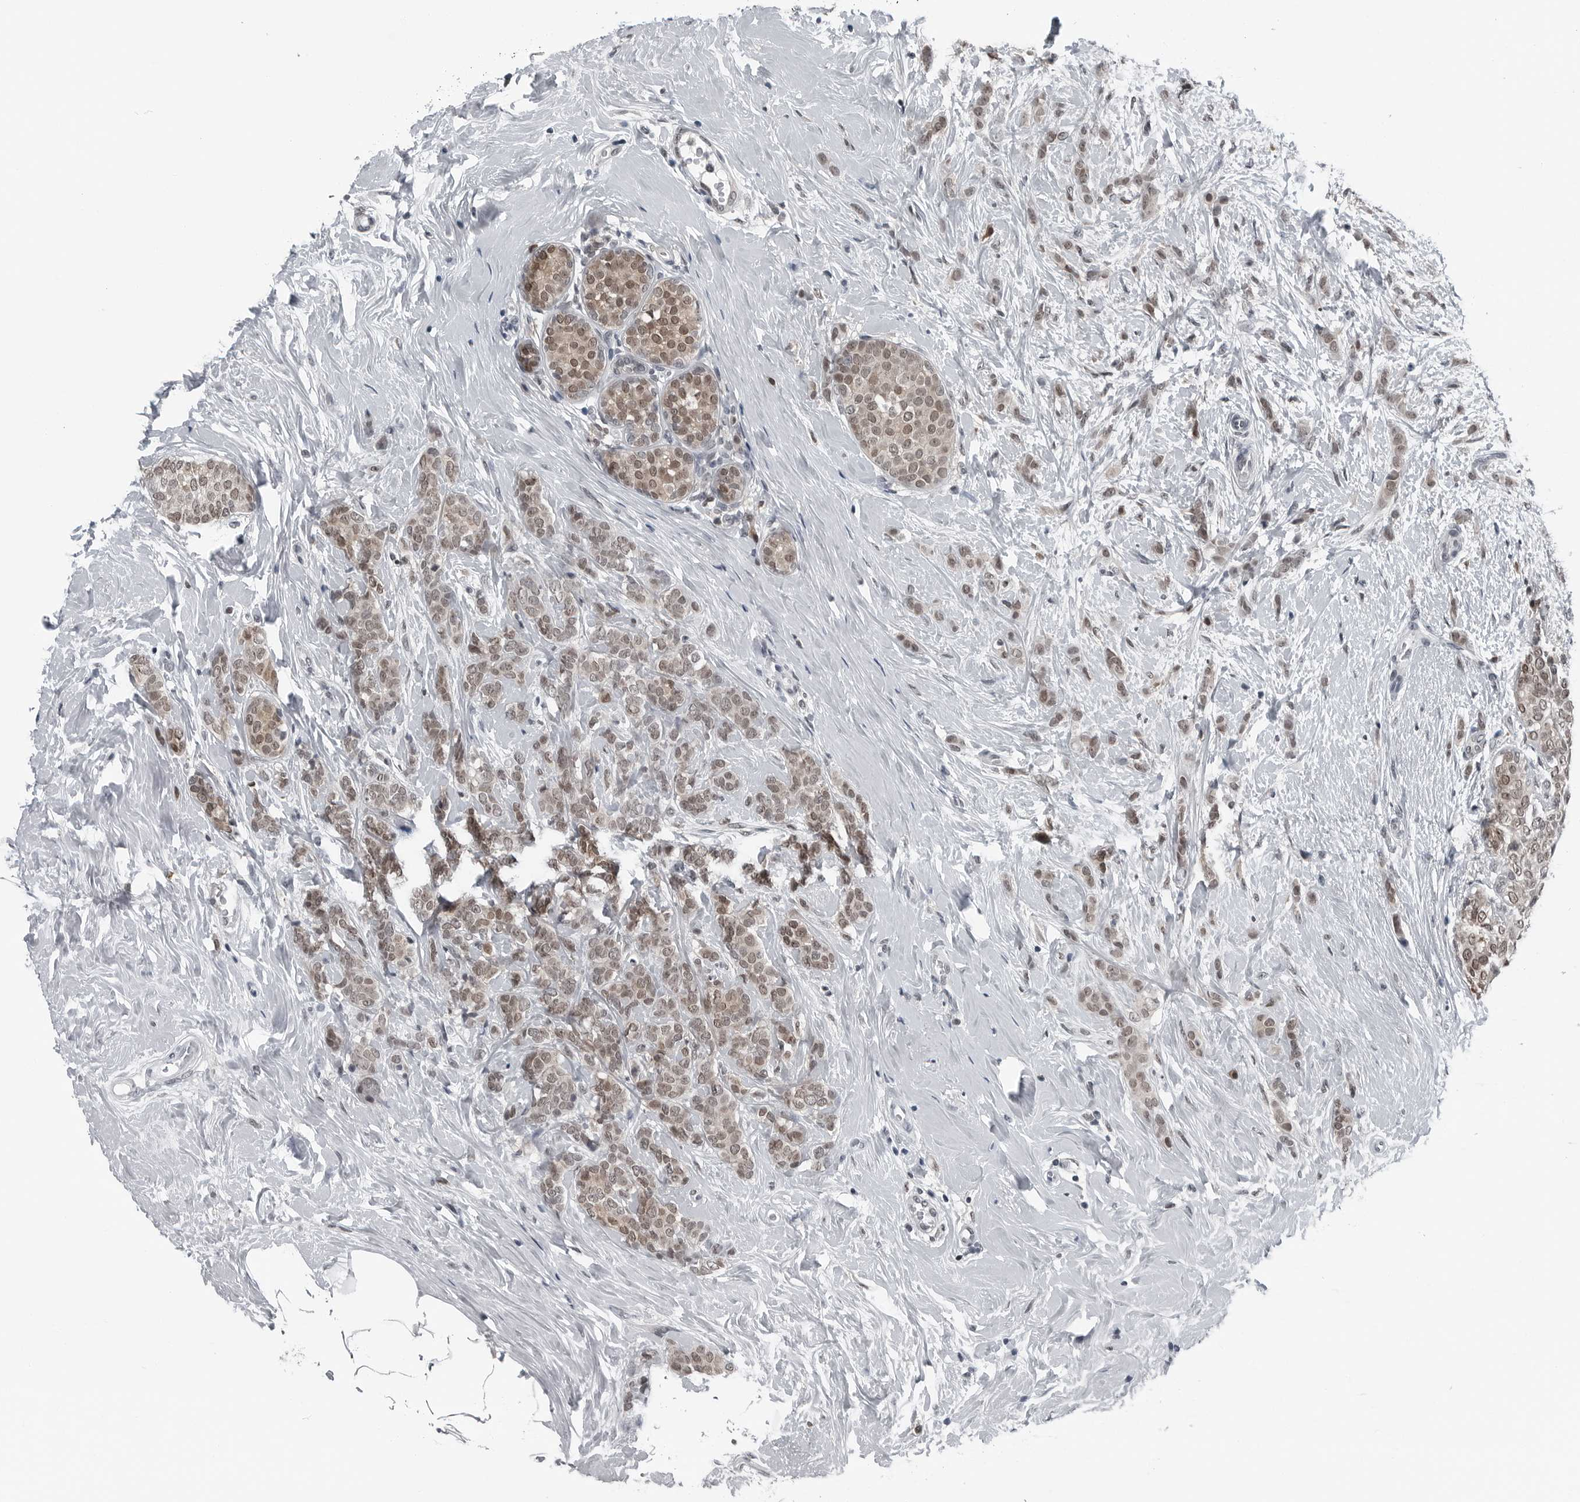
{"staining": {"intensity": "moderate", "quantity": ">75%", "location": "nuclear"}, "tissue": "breast cancer", "cell_type": "Tumor cells", "image_type": "cancer", "snomed": [{"axis": "morphology", "description": "Lobular carcinoma, in situ"}, {"axis": "morphology", "description": "Lobular carcinoma"}, {"axis": "topography", "description": "Breast"}], "caption": "Lobular carcinoma (breast) was stained to show a protein in brown. There is medium levels of moderate nuclear expression in about >75% of tumor cells.", "gene": "AKR1A1", "patient": {"sex": "female", "age": 41}}